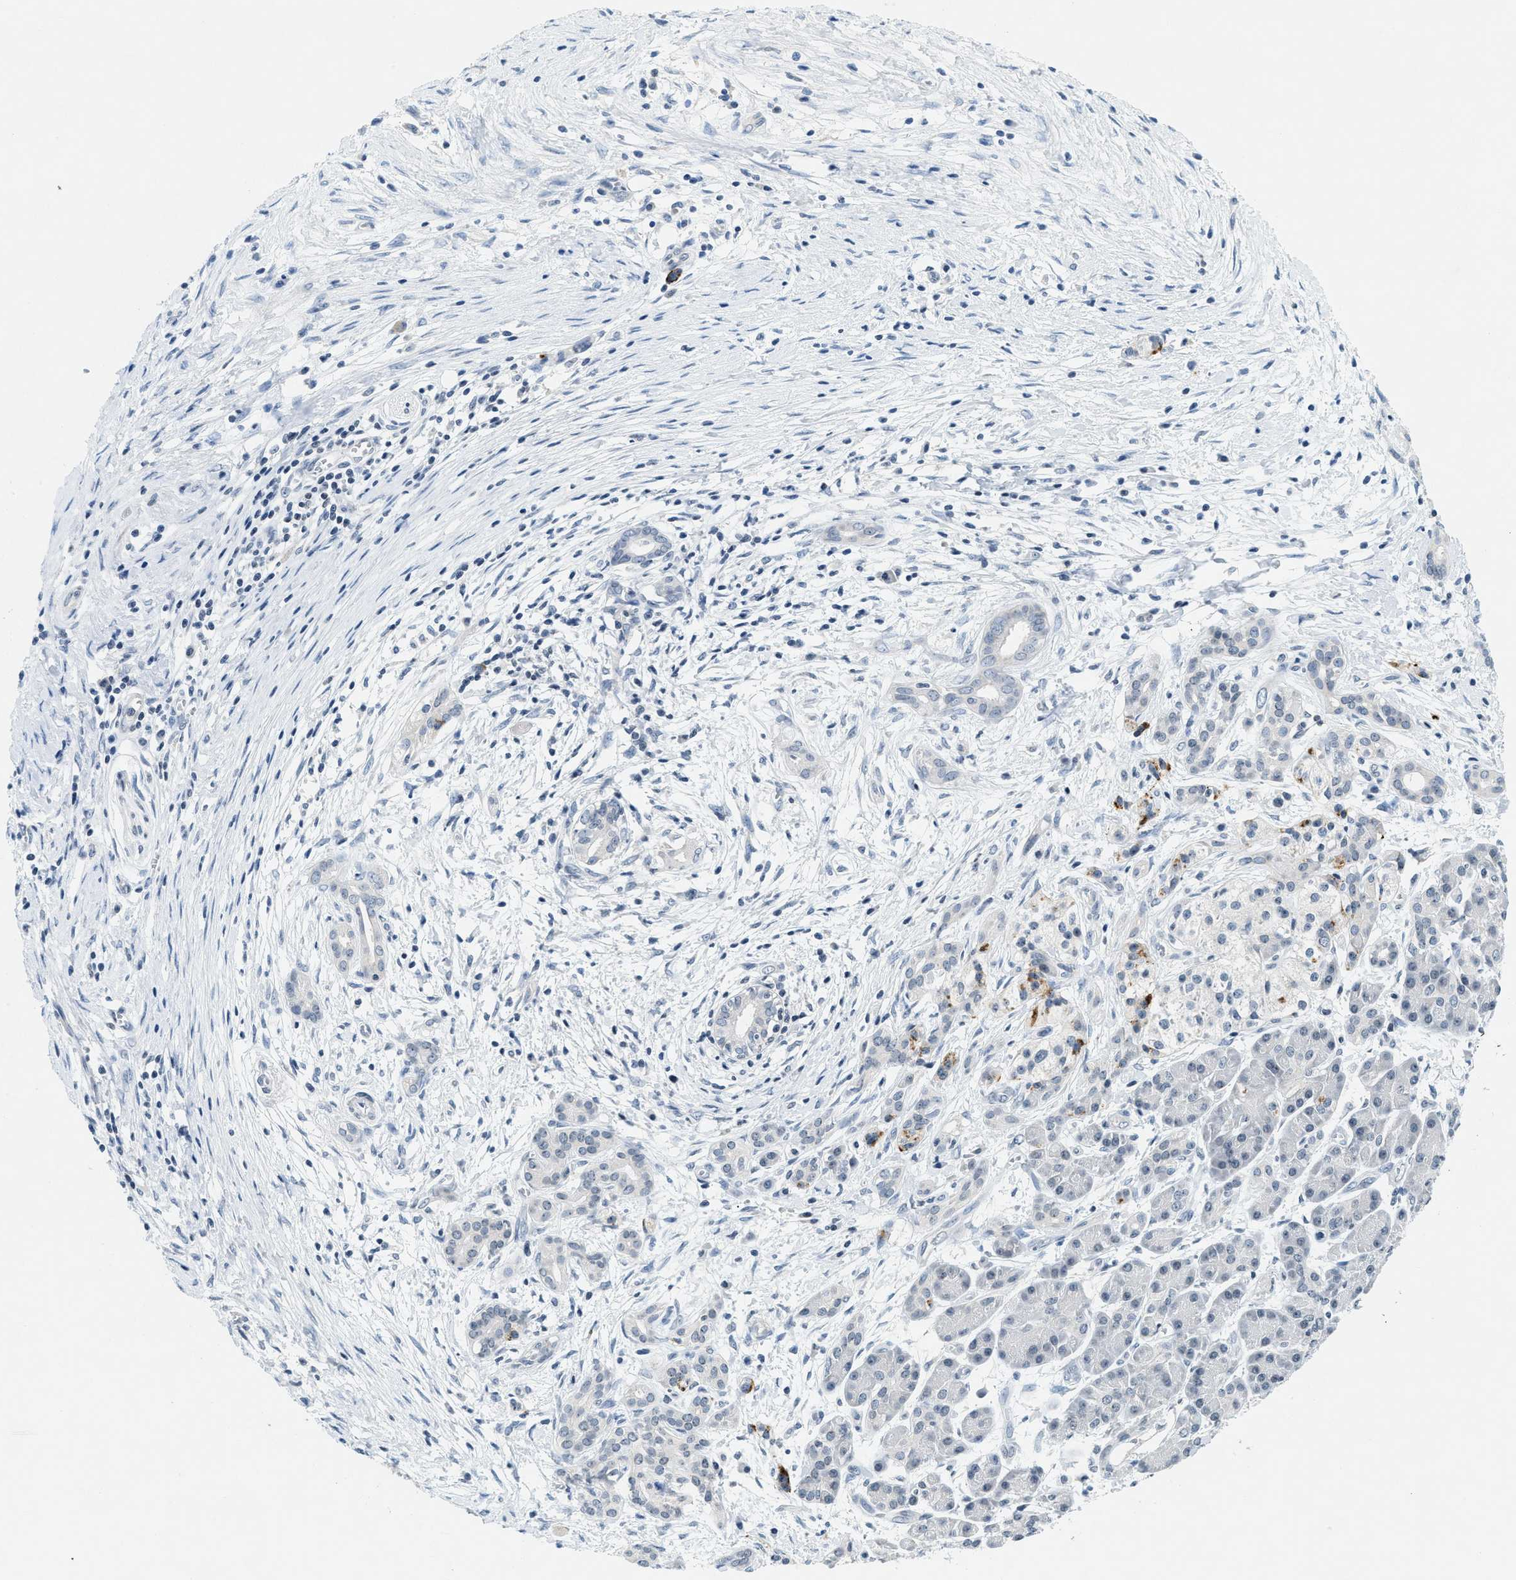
{"staining": {"intensity": "negative", "quantity": "none", "location": "none"}, "tissue": "pancreatic cancer", "cell_type": "Tumor cells", "image_type": "cancer", "snomed": [{"axis": "morphology", "description": "Adenocarcinoma, NOS"}, {"axis": "topography", "description": "Pancreas"}], "caption": "High magnification brightfield microscopy of pancreatic adenocarcinoma stained with DAB (3,3'-diaminobenzidine) (brown) and counterstained with hematoxylin (blue): tumor cells show no significant positivity.", "gene": "UVRAG", "patient": {"sex": "female", "age": 70}}